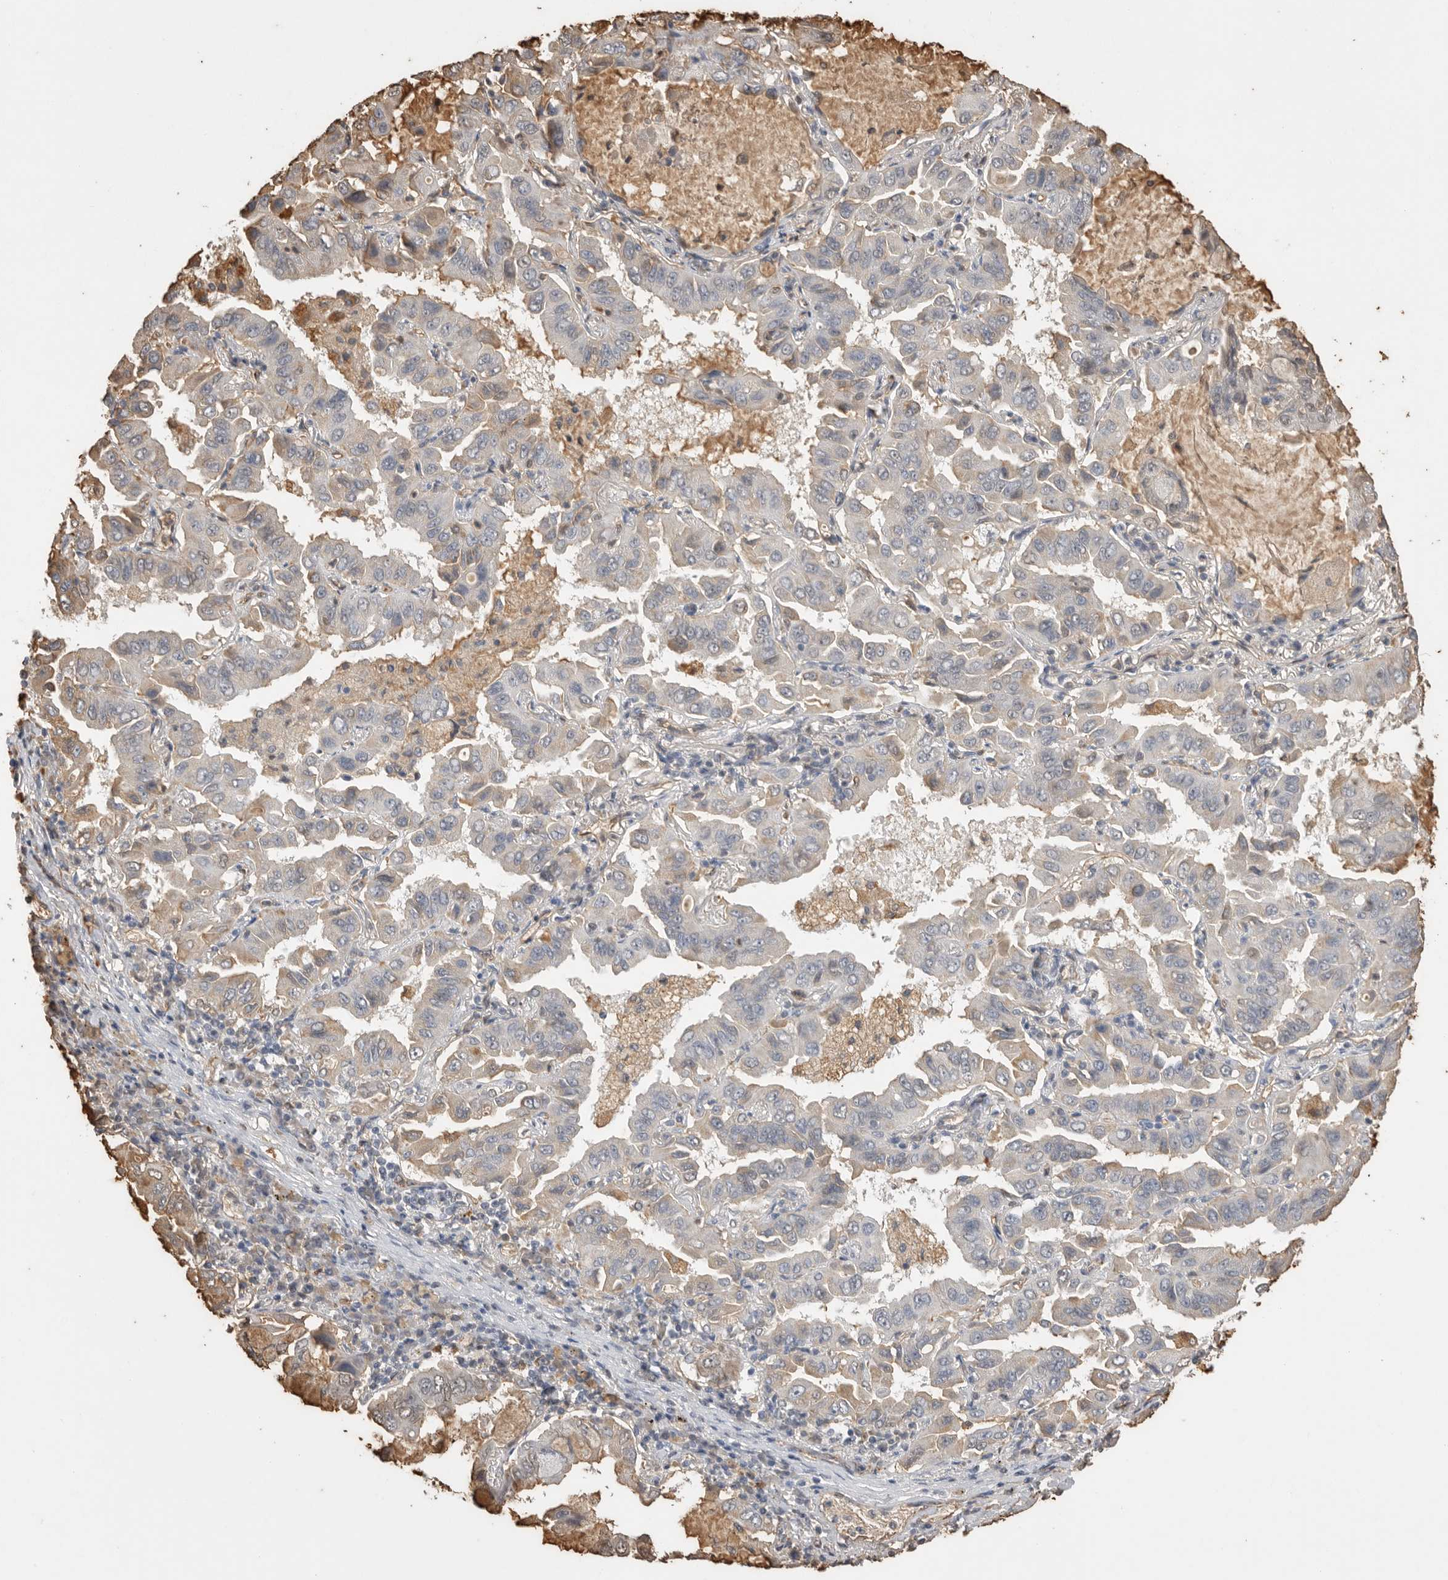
{"staining": {"intensity": "negative", "quantity": "none", "location": "none"}, "tissue": "lung cancer", "cell_type": "Tumor cells", "image_type": "cancer", "snomed": [{"axis": "morphology", "description": "Adenocarcinoma, NOS"}, {"axis": "topography", "description": "Lung"}], "caption": "This is an immunohistochemistry (IHC) image of human adenocarcinoma (lung). There is no expression in tumor cells.", "gene": "IL27", "patient": {"sex": "male", "age": 64}}